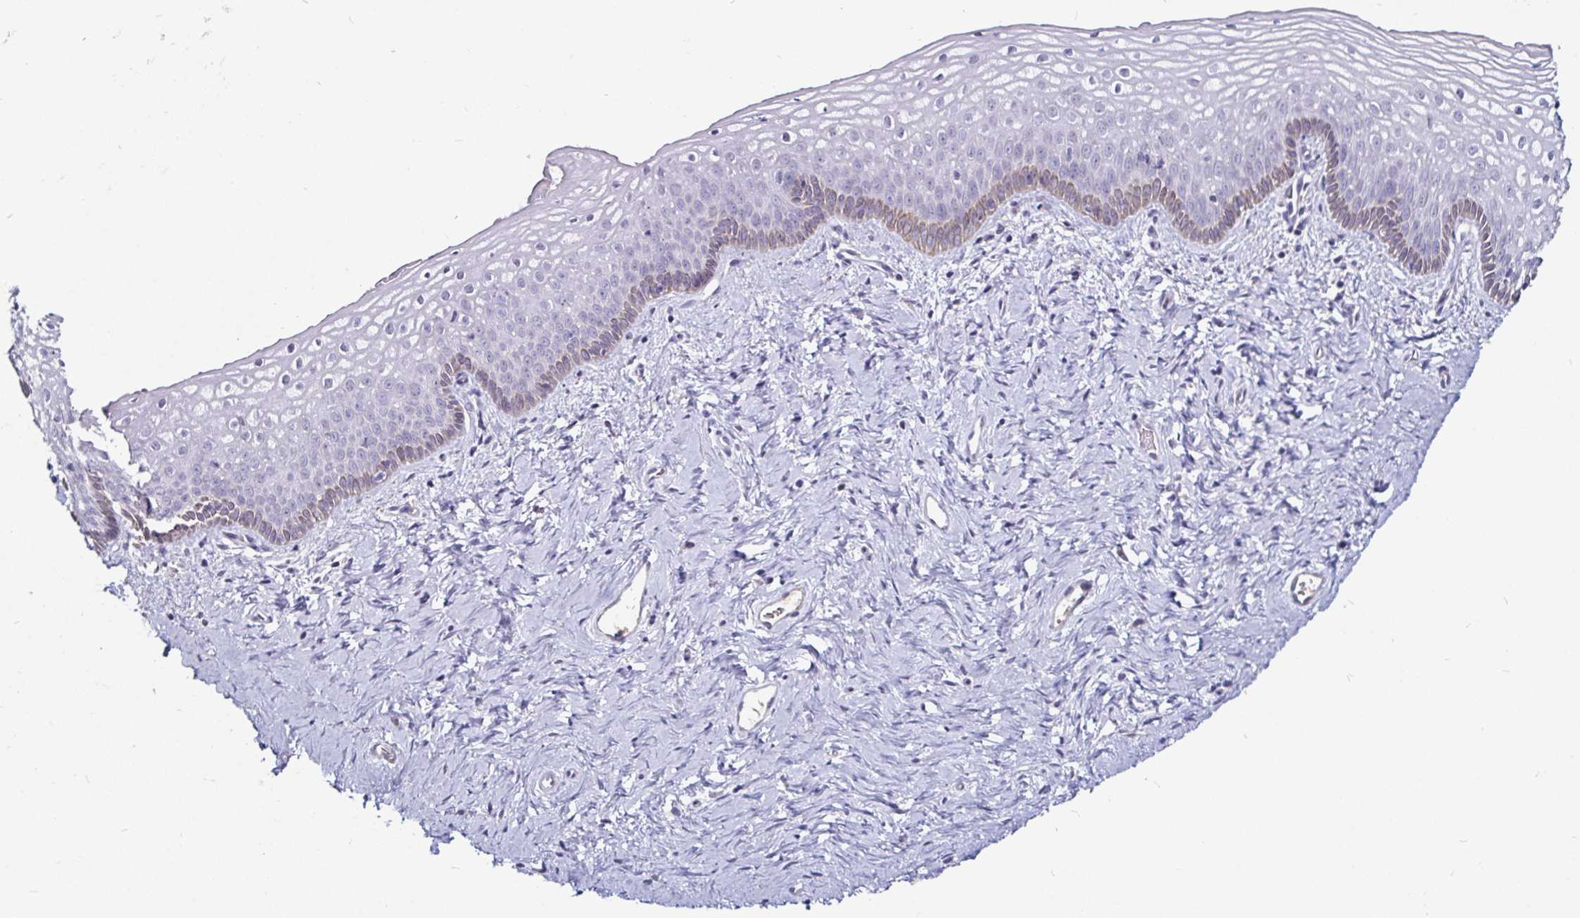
{"staining": {"intensity": "moderate", "quantity": "<25%", "location": "cytoplasmic/membranous"}, "tissue": "vagina", "cell_type": "Squamous epithelial cells", "image_type": "normal", "snomed": [{"axis": "morphology", "description": "Normal tissue, NOS"}, {"axis": "topography", "description": "Vagina"}], "caption": "Approximately <25% of squamous epithelial cells in benign vagina reveal moderate cytoplasmic/membranous protein expression as visualized by brown immunohistochemical staining.", "gene": "FAIM2", "patient": {"sex": "female", "age": 45}}